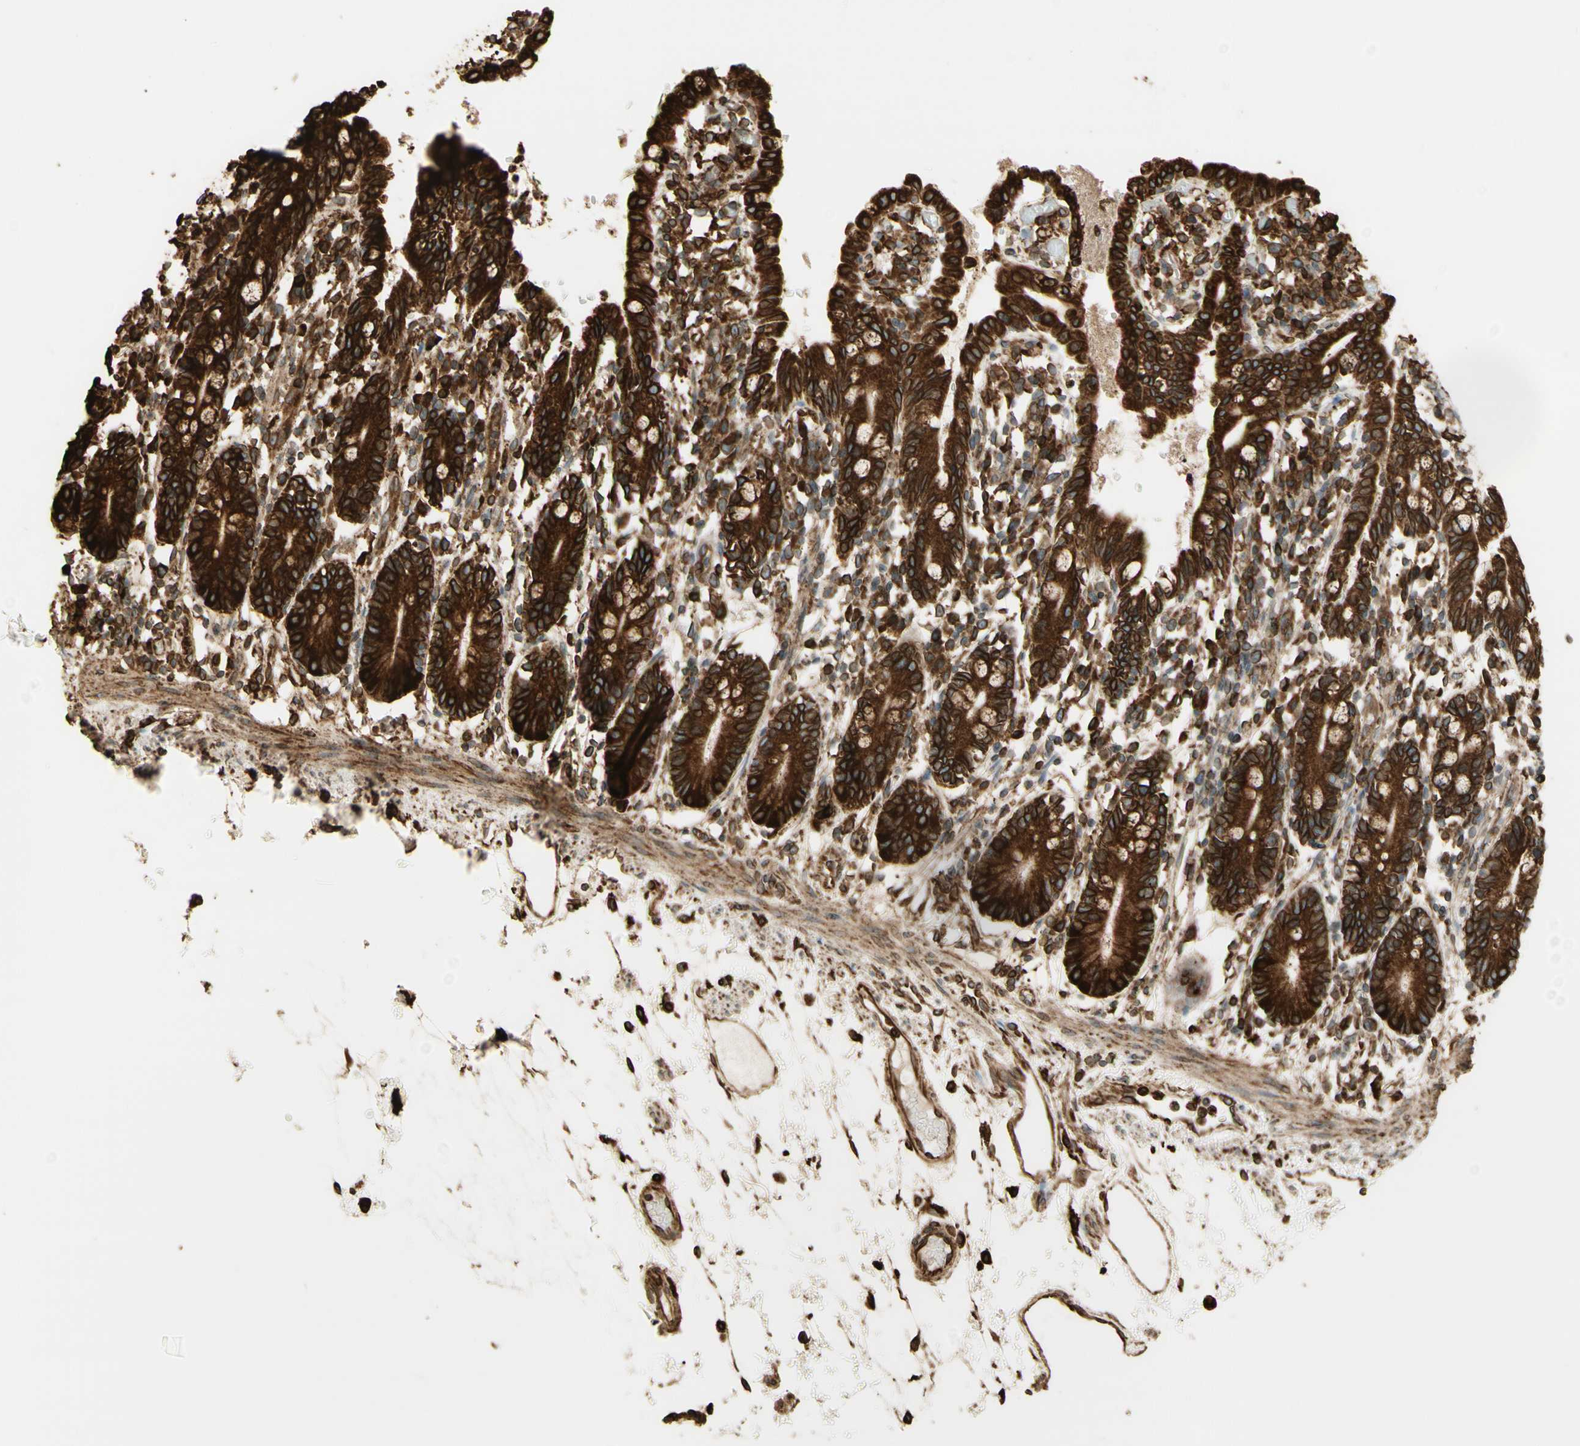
{"staining": {"intensity": "strong", "quantity": ">75%", "location": "cytoplasmic/membranous"}, "tissue": "small intestine", "cell_type": "Glandular cells", "image_type": "normal", "snomed": [{"axis": "morphology", "description": "Normal tissue, NOS"}, {"axis": "morphology", "description": "Cystadenocarcinoma, serous, Metastatic site"}, {"axis": "topography", "description": "Small intestine"}], "caption": "High-magnification brightfield microscopy of unremarkable small intestine stained with DAB (3,3'-diaminobenzidine) (brown) and counterstained with hematoxylin (blue). glandular cells exhibit strong cytoplasmic/membranous positivity is identified in about>75% of cells. (DAB IHC with brightfield microscopy, high magnification).", "gene": "CANX", "patient": {"sex": "female", "age": 61}}